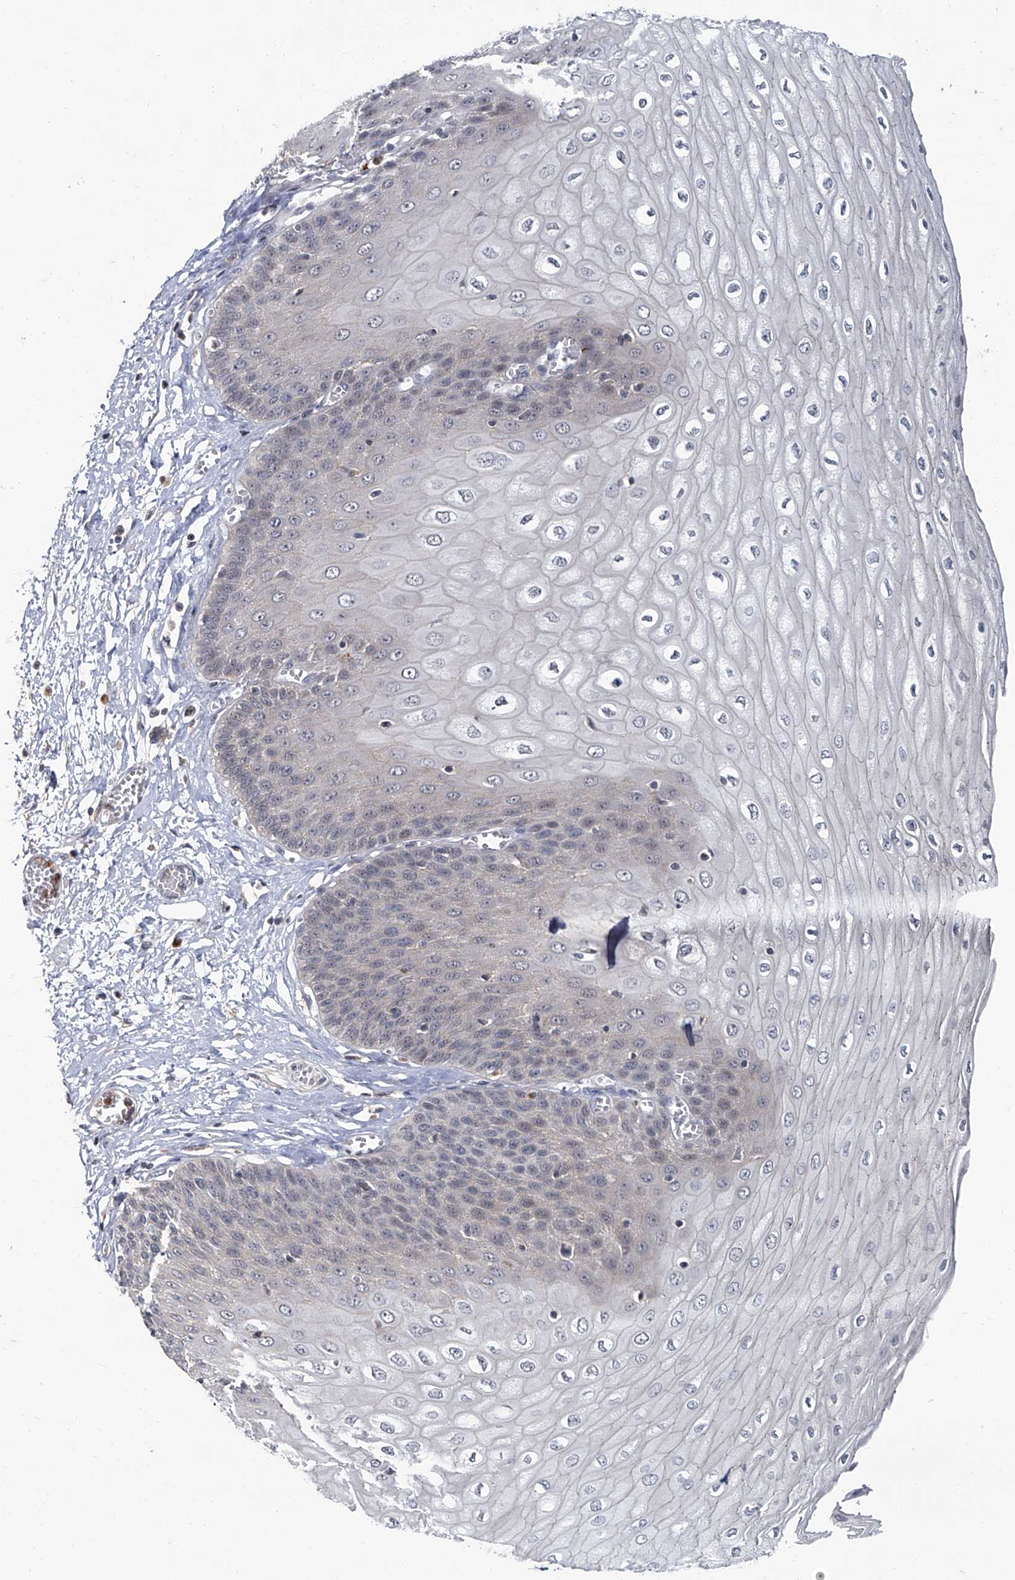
{"staining": {"intensity": "negative", "quantity": "none", "location": "none"}, "tissue": "esophagus", "cell_type": "Squamous epithelial cells", "image_type": "normal", "snomed": [{"axis": "morphology", "description": "Normal tissue, NOS"}, {"axis": "topography", "description": "Esophagus"}], "caption": "IHC of benign human esophagus shows no staining in squamous epithelial cells.", "gene": "AKNAD1", "patient": {"sex": "male", "age": 60}}